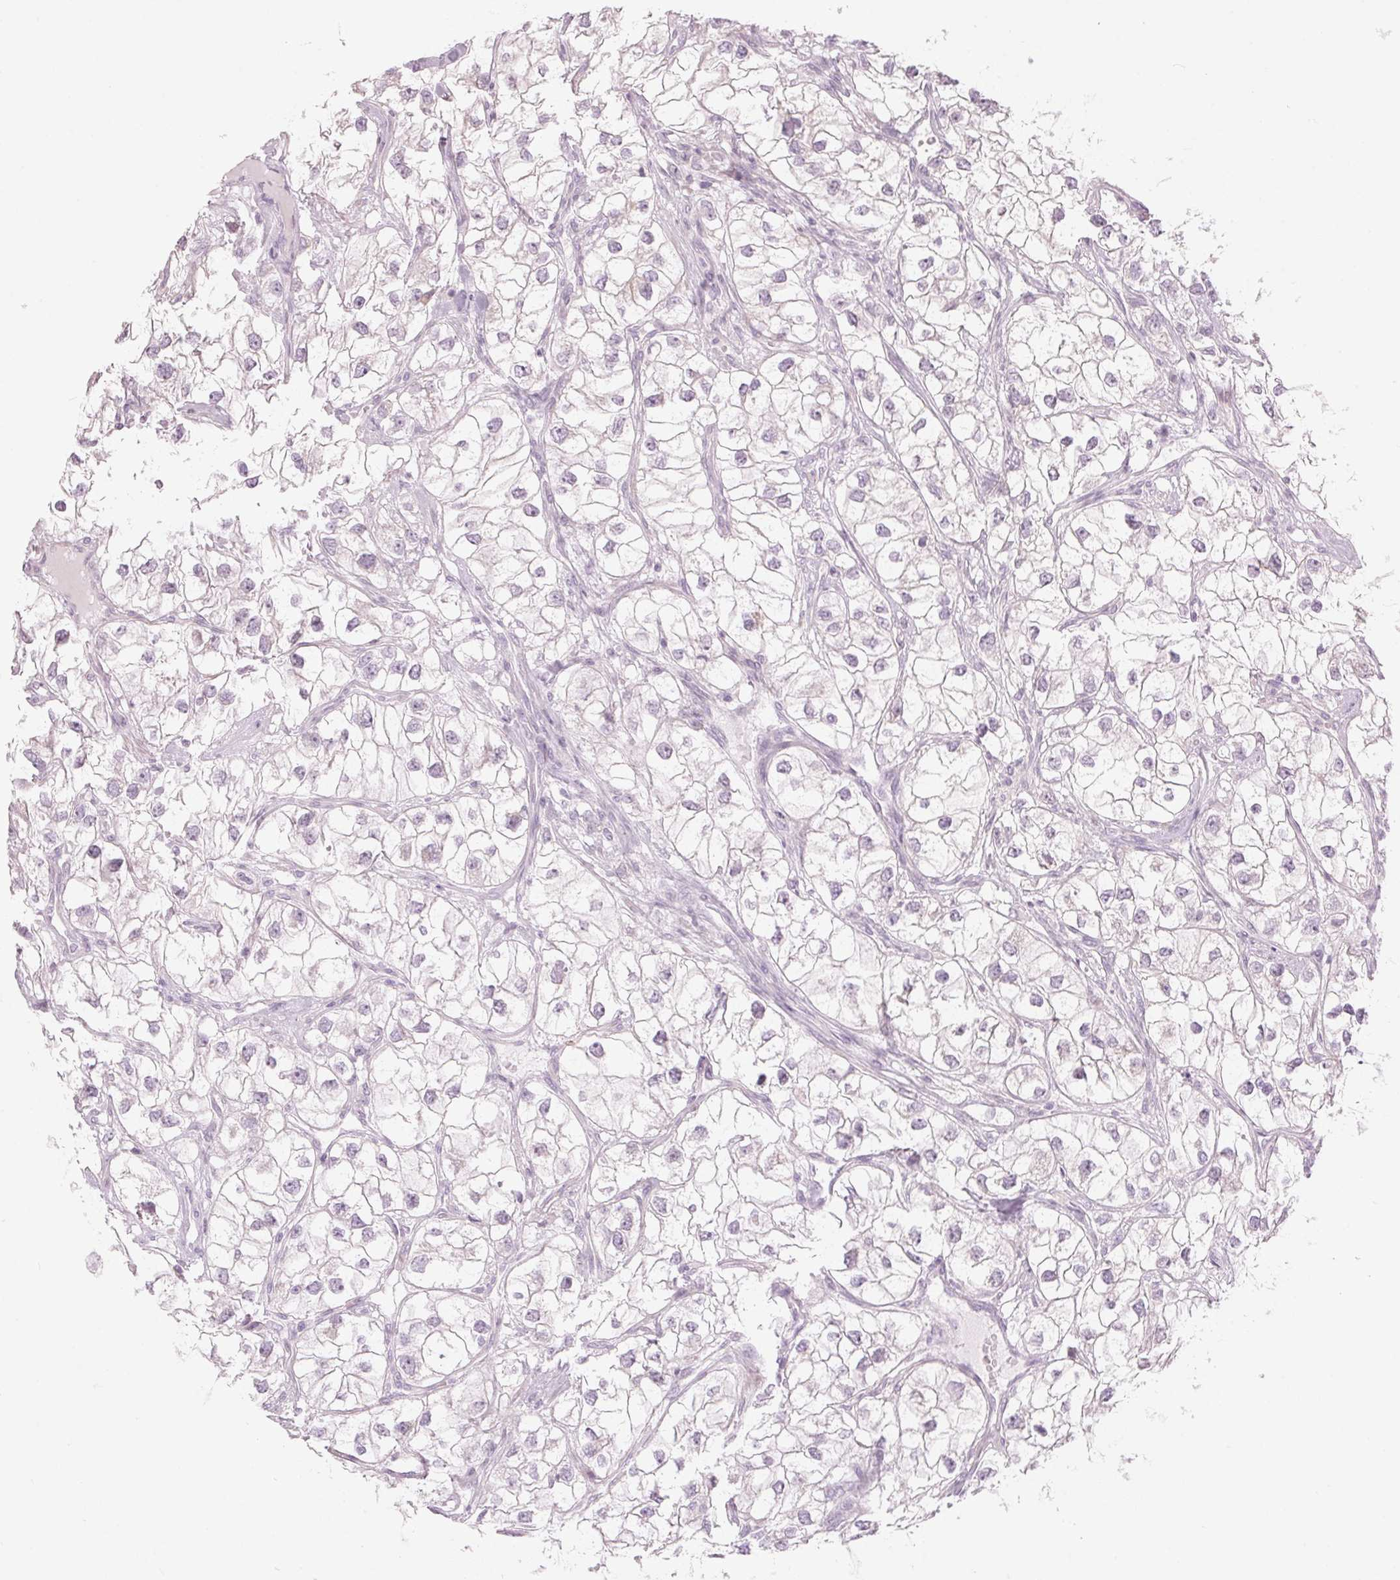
{"staining": {"intensity": "negative", "quantity": "none", "location": "none"}, "tissue": "renal cancer", "cell_type": "Tumor cells", "image_type": "cancer", "snomed": [{"axis": "morphology", "description": "Adenocarcinoma, NOS"}, {"axis": "topography", "description": "Kidney"}], "caption": "A histopathology image of renal cancer (adenocarcinoma) stained for a protein reveals no brown staining in tumor cells. The staining was performed using DAB to visualize the protein expression in brown, while the nuclei were stained in blue with hematoxylin (Magnification: 20x).", "gene": "GNMT", "patient": {"sex": "male", "age": 59}}